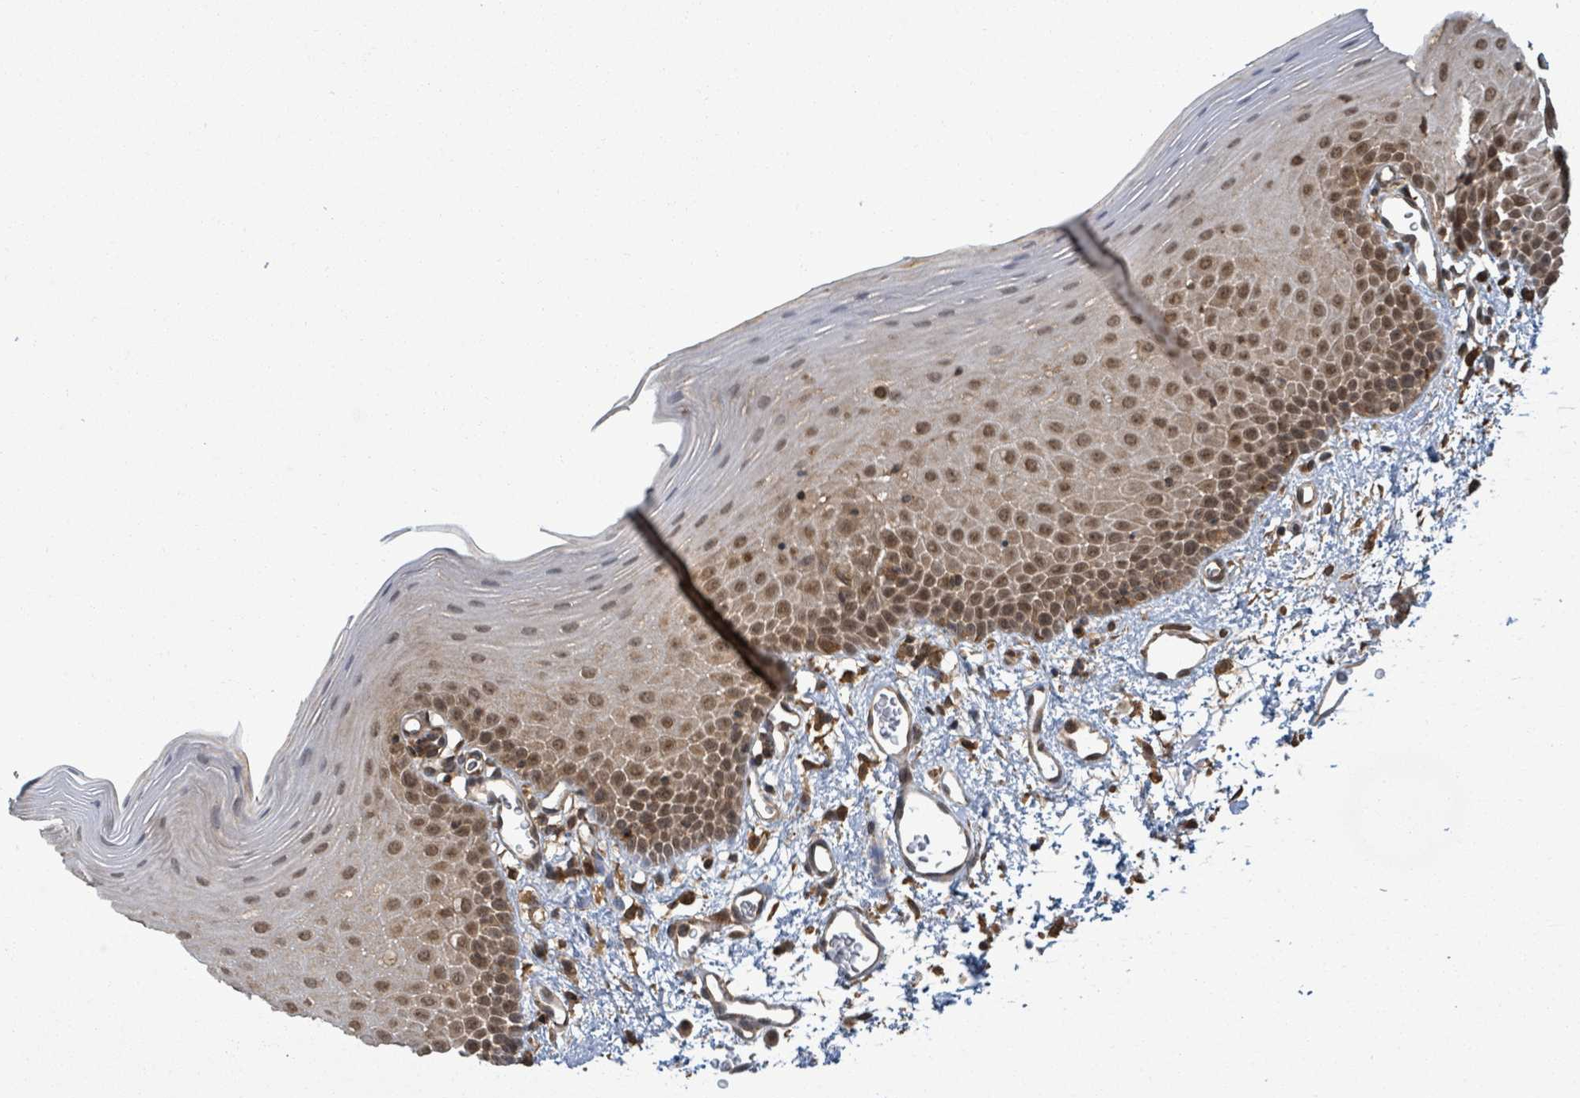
{"staining": {"intensity": "strong", "quantity": ">75%", "location": "nuclear"}, "tissue": "oral mucosa", "cell_type": "Squamous epithelial cells", "image_type": "normal", "snomed": [{"axis": "morphology", "description": "Normal tissue, NOS"}, {"axis": "topography", "description": "Oral tissue"}], "caption": "Immunohistochemical staining of normal oral mucosa exhibits strong nuclear protein positivity in approximately >75% of squamous epithelial cells.", "gene": "ENSG00000256500", "patient": {"sex": "female", "age": 70}}